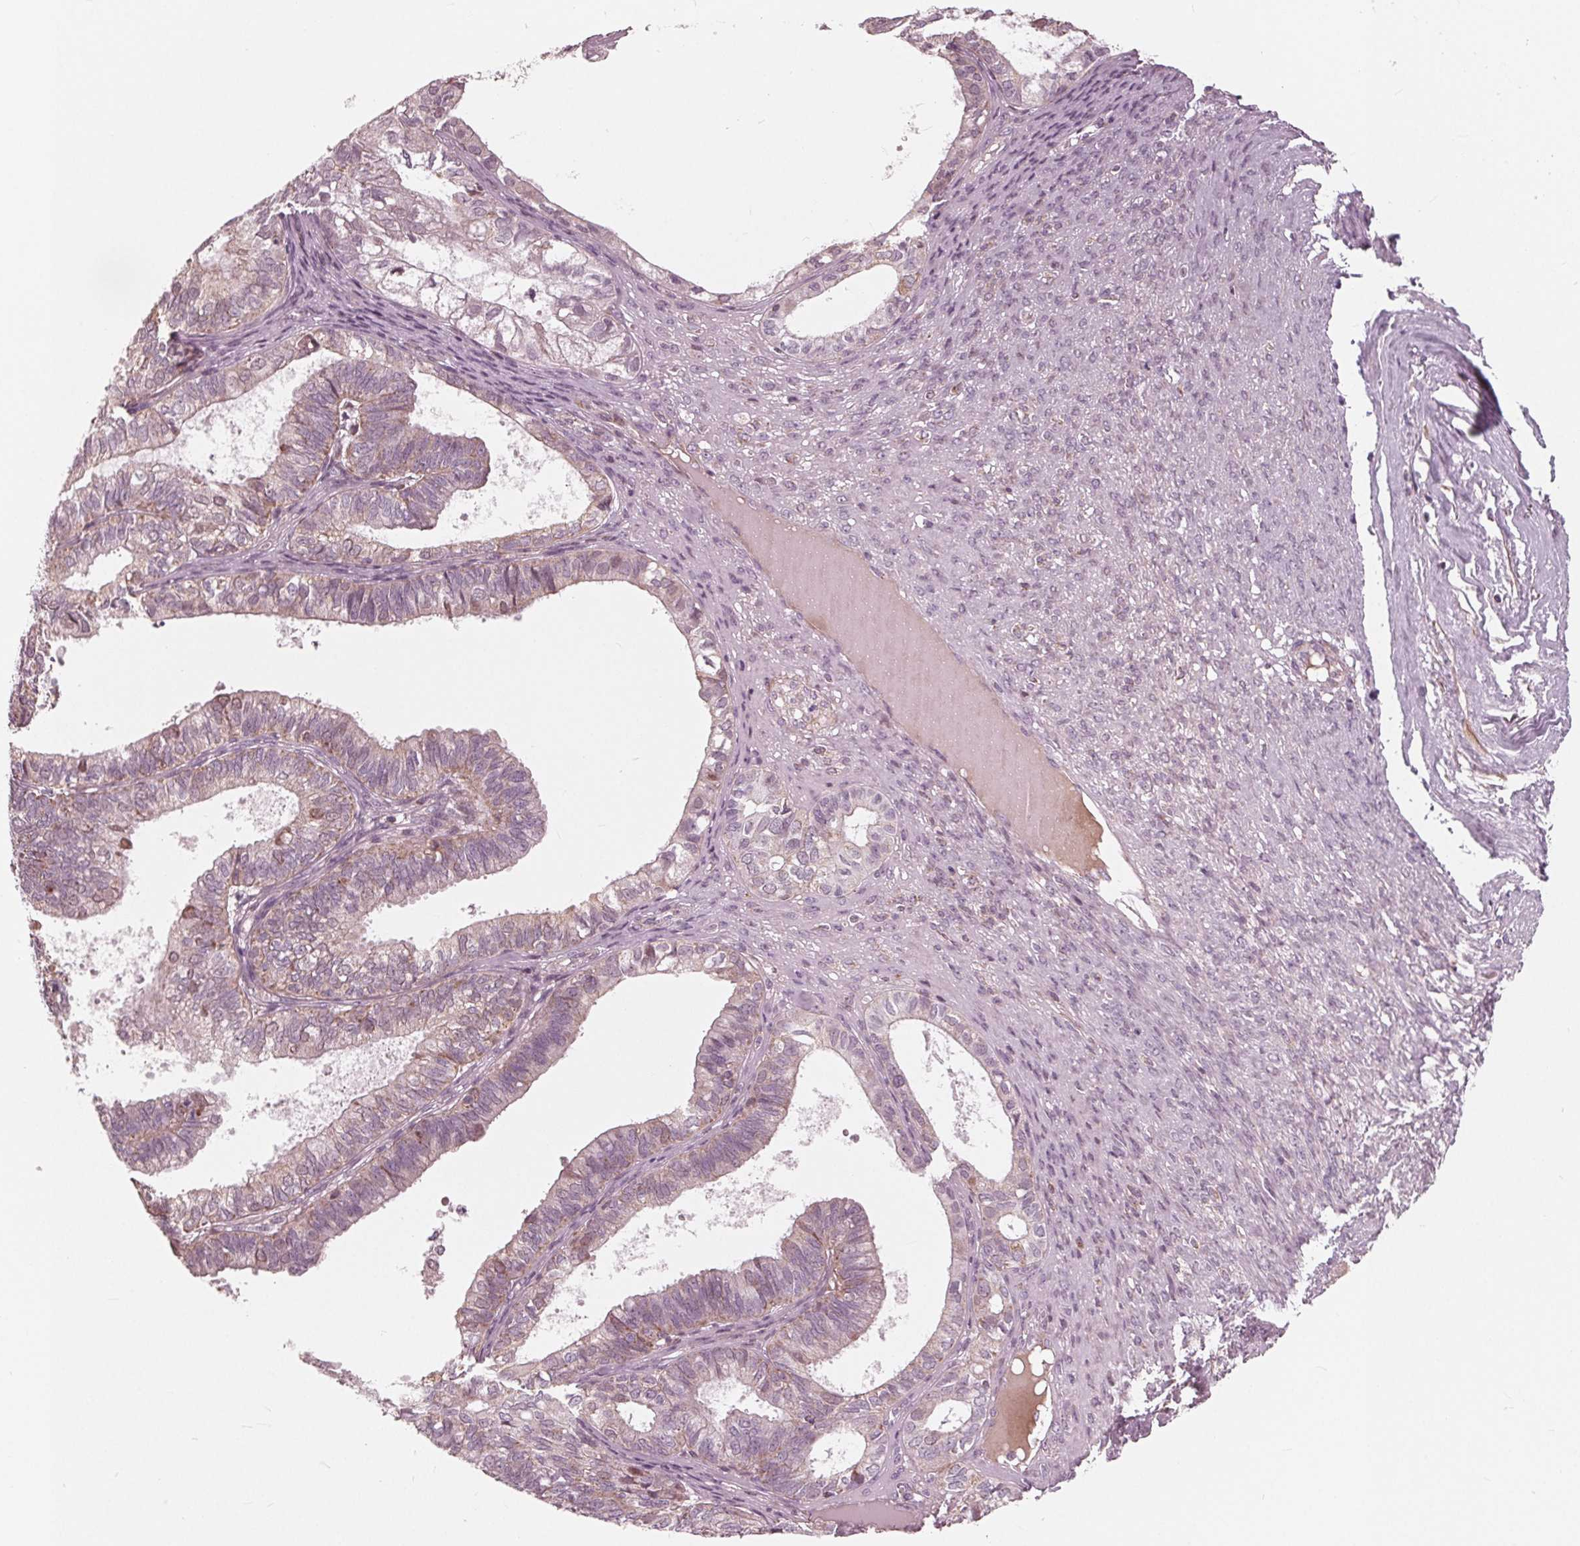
{"staining": {"intensity": "moderate", "quantity": "<25%", "location": "cytoplasmic/membranous"}, "tissue": "ovarian cancer", "cell_type": "Tumor cells", "image_type": "cancer", "snomed": [{"axis": "morphology", "description": "Carcinoma, endometroid"}, {"axis": "topography", "description": "Ovary"}], "caption": "This is an image of immunohistochemistry staining of endometroid carcinoma (ovarian), which shows moderate expression in the cytoplasmic/membranous of tumor cells.", "gene": "DCAF4L2", "patient": {"sex": "female", "age": 64}}